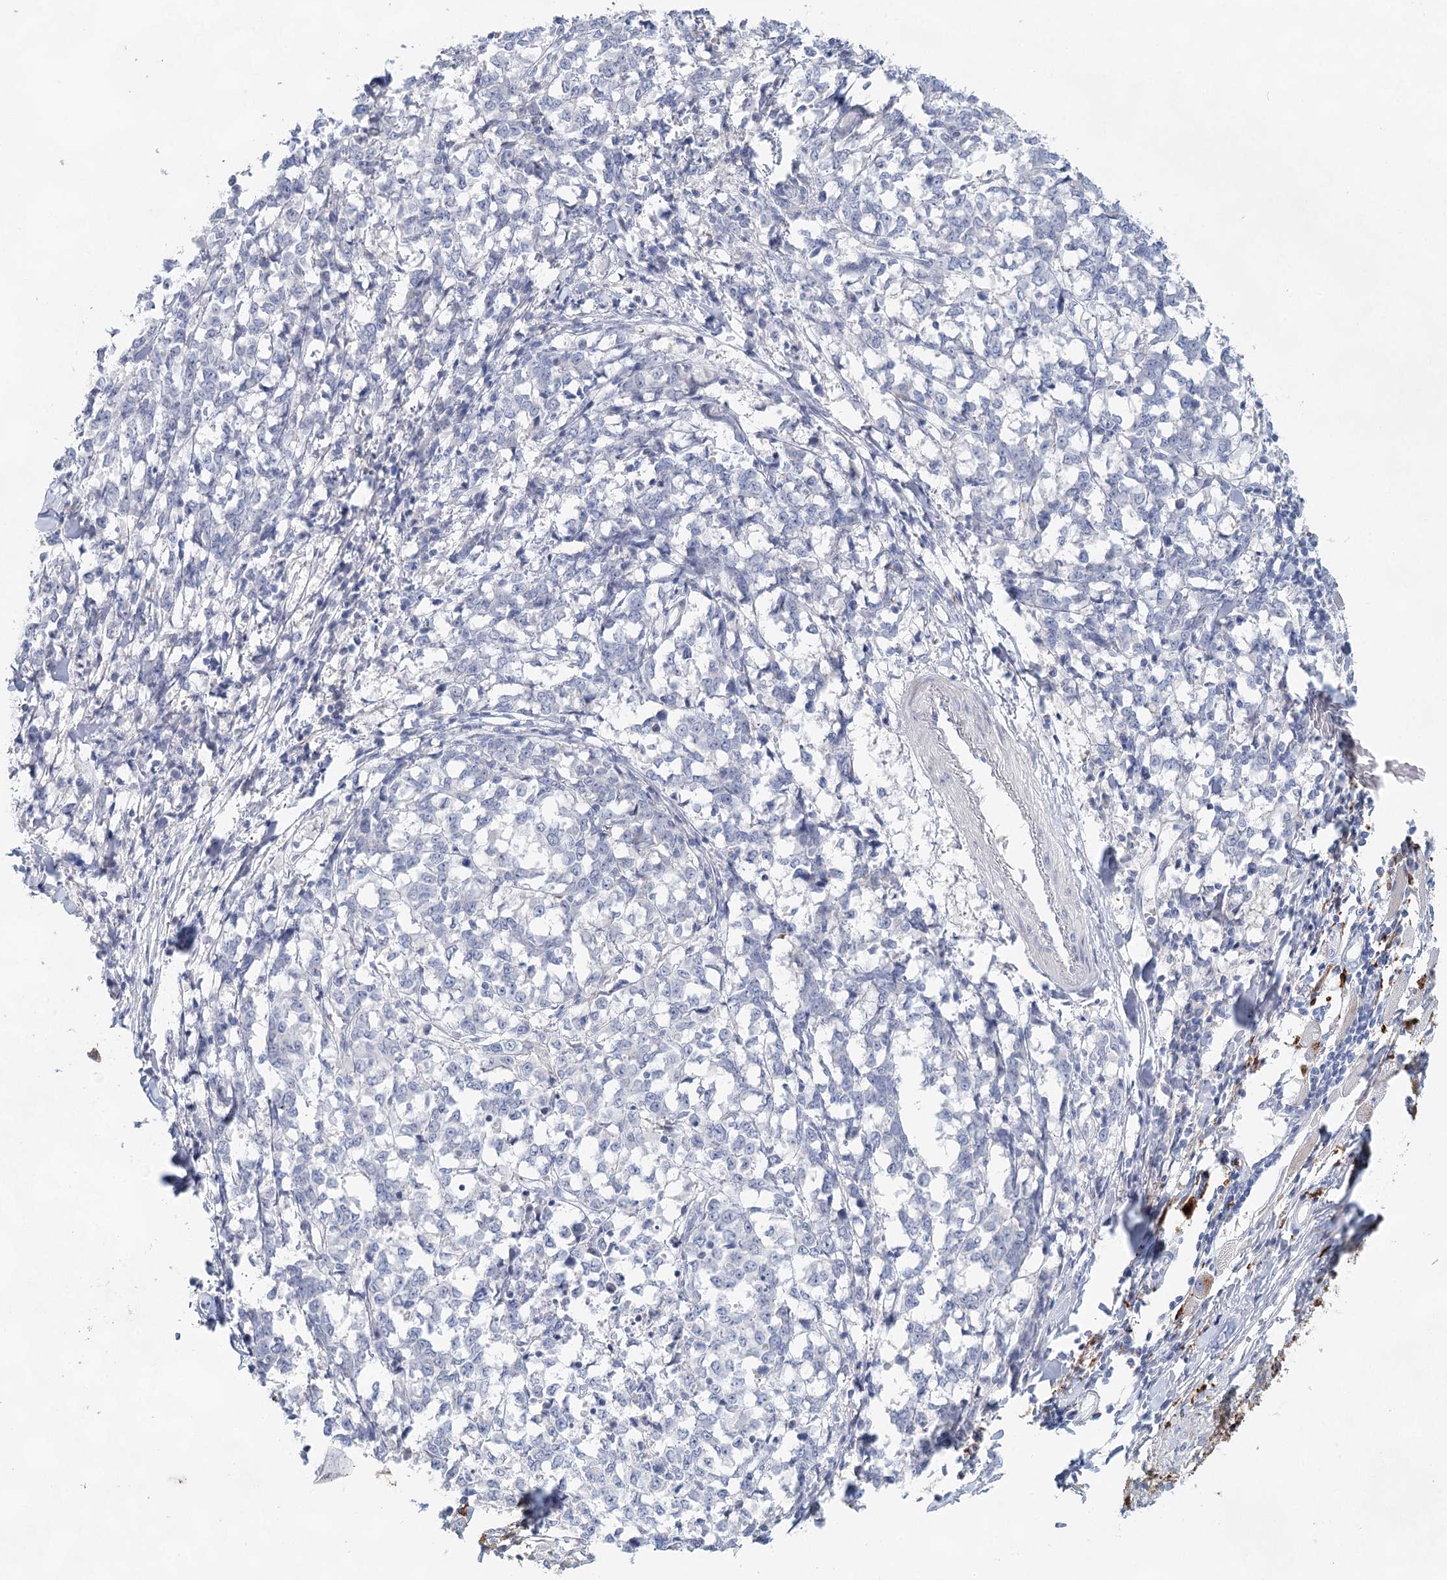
{"staining": {"intensity": "negative", "quantity": "none", "location": "none"}, "tissue": "melanoma", "cell_type": "Tumor cells", "image_type": "cancer", "snomed": [{"axis": "morphology", "description": "Malignant melanoma, NOS"}, {"axis": "topography", "description": "Skin"}], "caption": "The histopathology image demonstrates no staining of tumor cells in malignant melanoma.", "gene": "SLC19A3", "patient": {"sex": "female", "age": 72}}